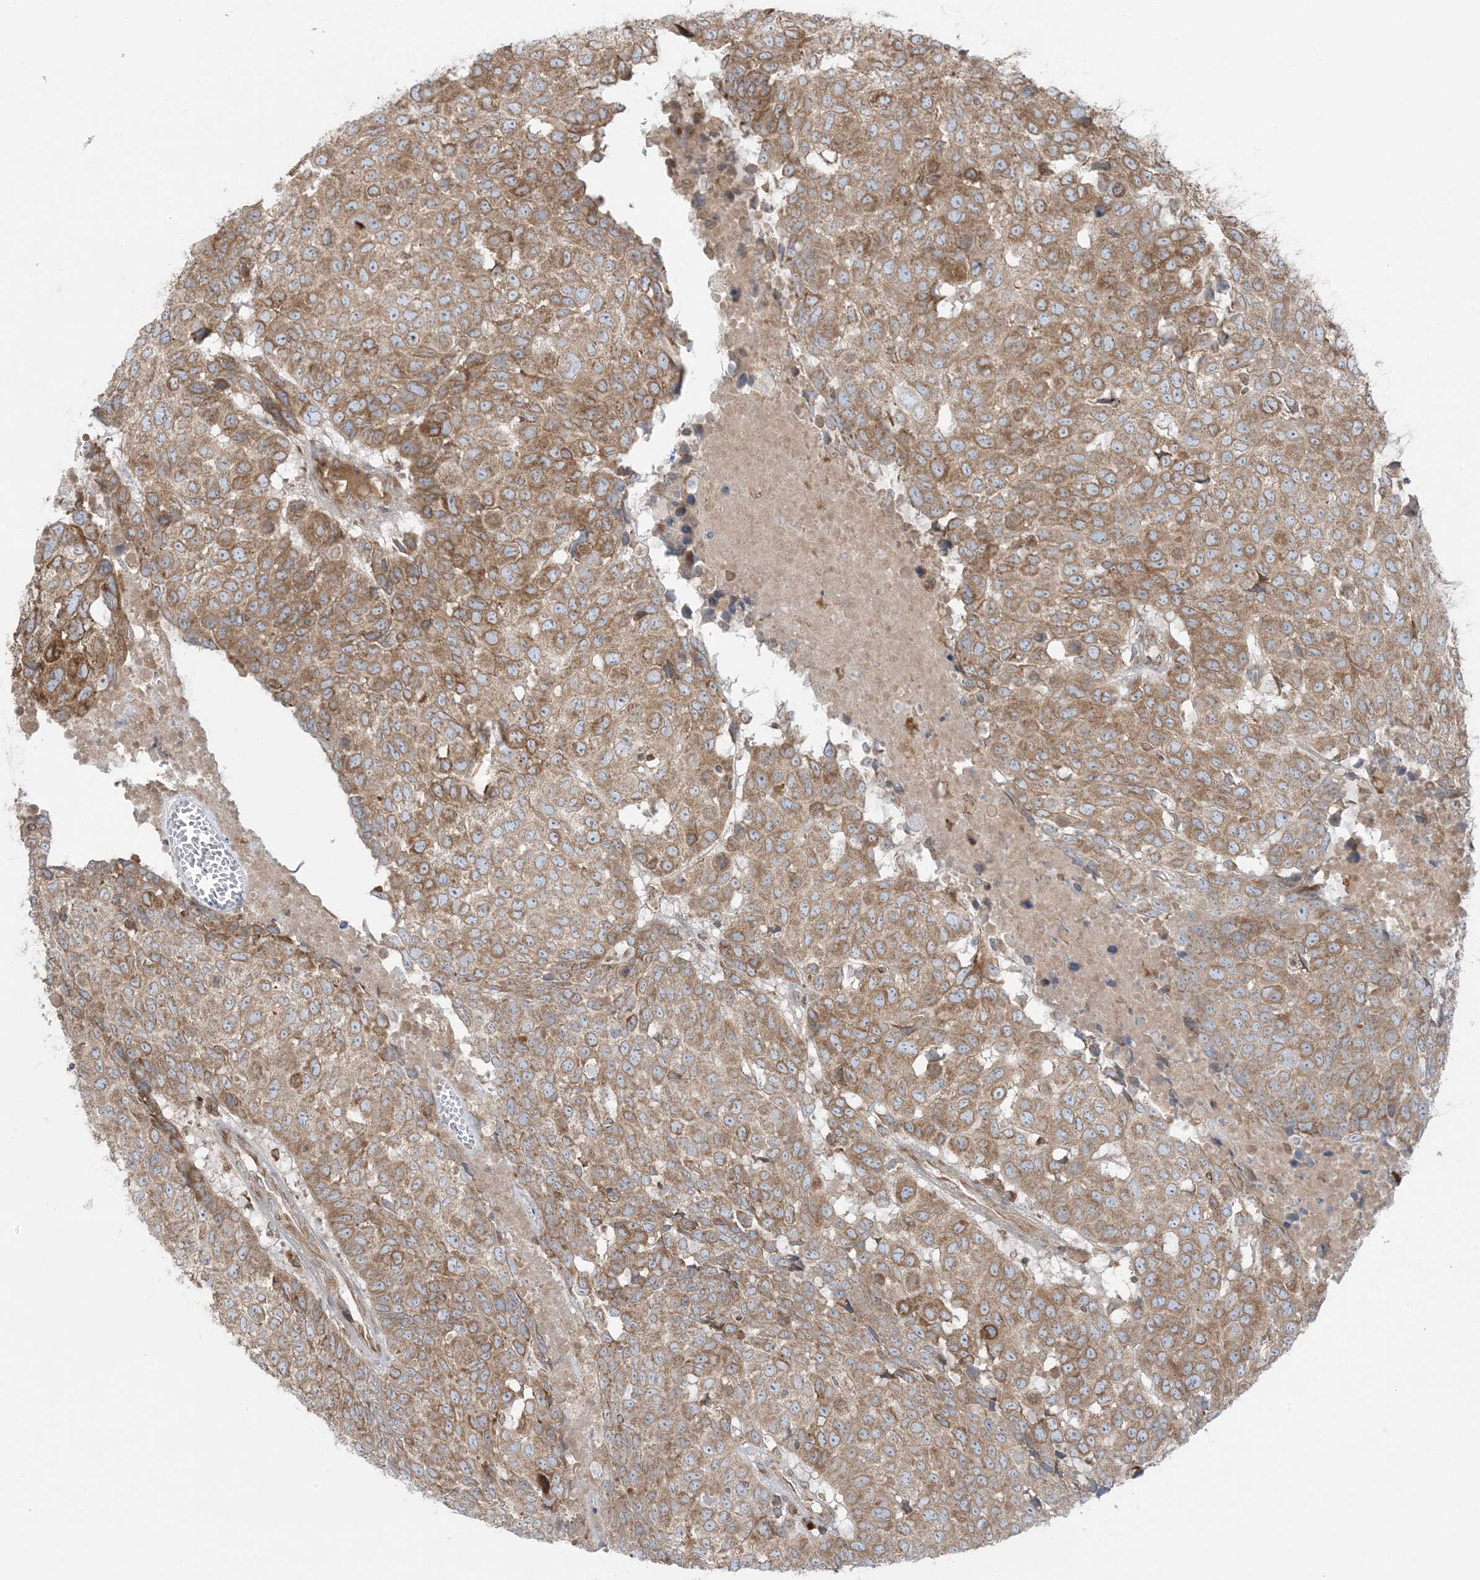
{"staining": {"intensity": "moderate", "quantity": ">75%", "location": "cytoplasmic/membranous"}, "tissue": "head and neck cancer", "cell_type": "Tumor cells", "image_type": "cancer", "snomed": [{"axis": "morphology", "description": "Squamous cell carcinoma, NOS"}, {"axis": "topography", "description": "Head-Neck"}], "caption": "Tumor cells exhibit medium levels of moderate cytoplasmic/membranous staining in about >75% of cells in human head and neck cancer.", "gene": "UBXN4", "patient": {"sex": "male", "age": 66}}